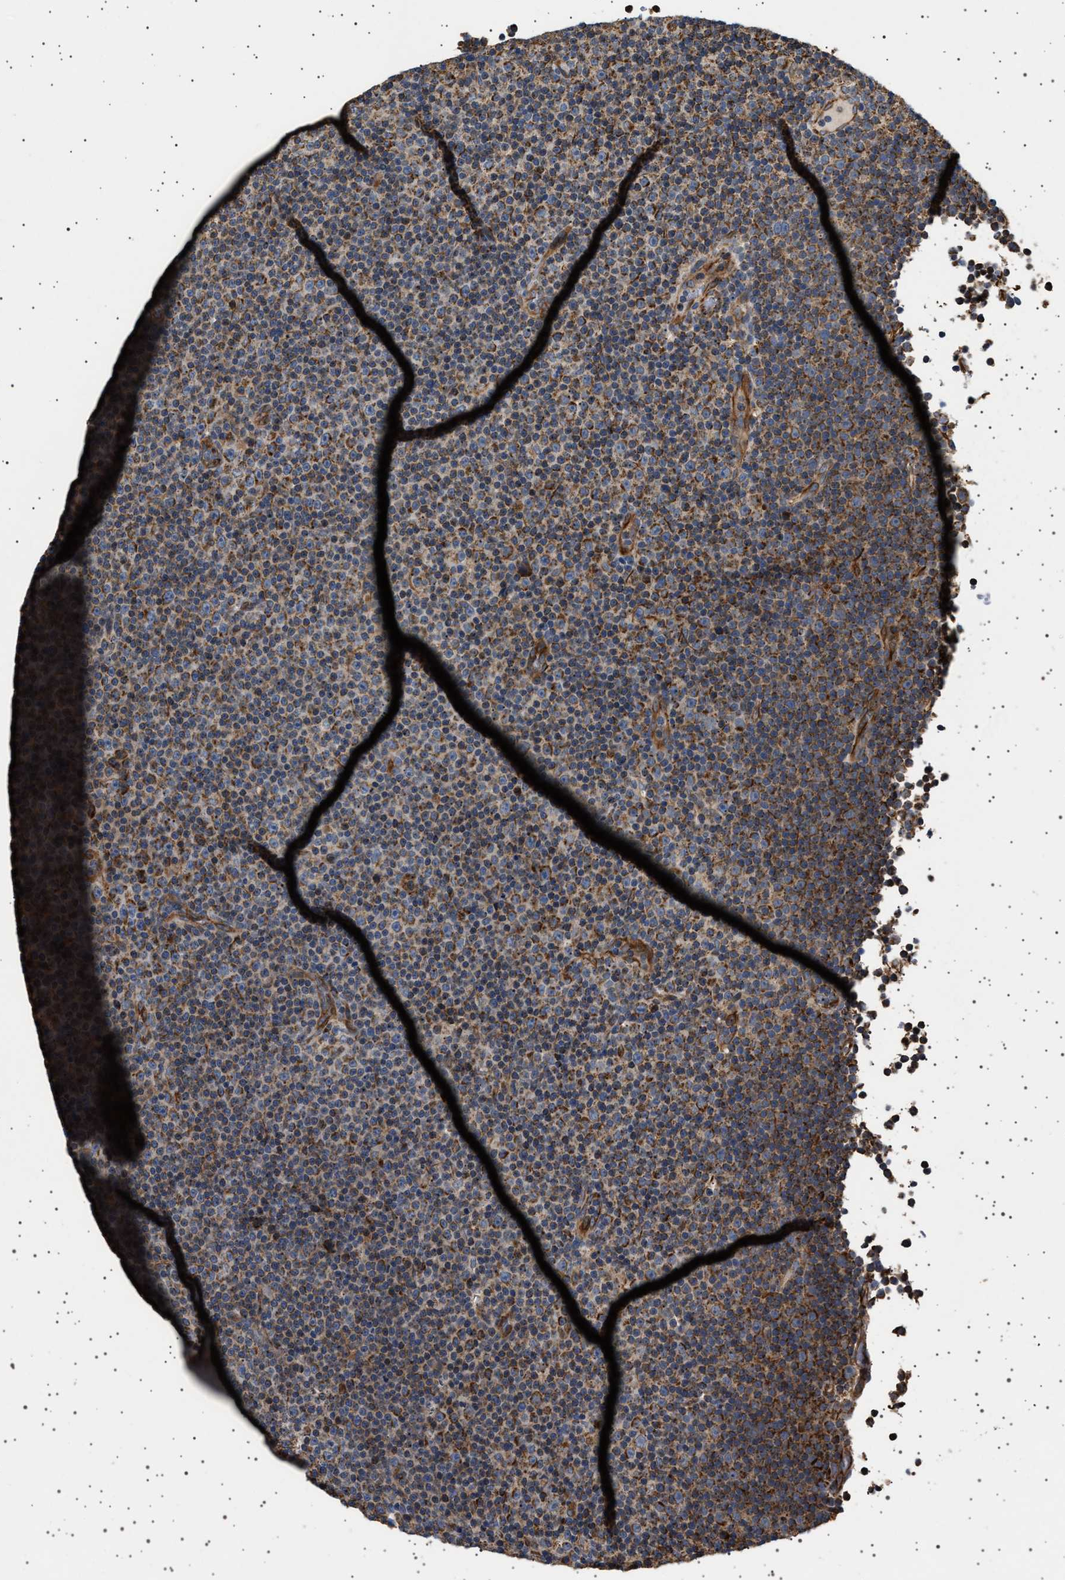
{"staining": {"intensity": "moderate", "quantity": "25%-75%", "location": "cytoplasmic/membranous"}, "tissue": "lymphoma", "cell_type": "Tumor cells", "image_type": "cancer", "snomed": [{"axis": "morphology", "description": "Malignant lymphoma, non-Hodgkin's type, Low grade"}, {"axis": "topography", "description": "Lymph node"}], "caption": "Human lymphoma stained with a protein marker shows moderate staining in tumor cells.", "gene": "TRUB2", "patient": {"sex": "female", "age": 67}}